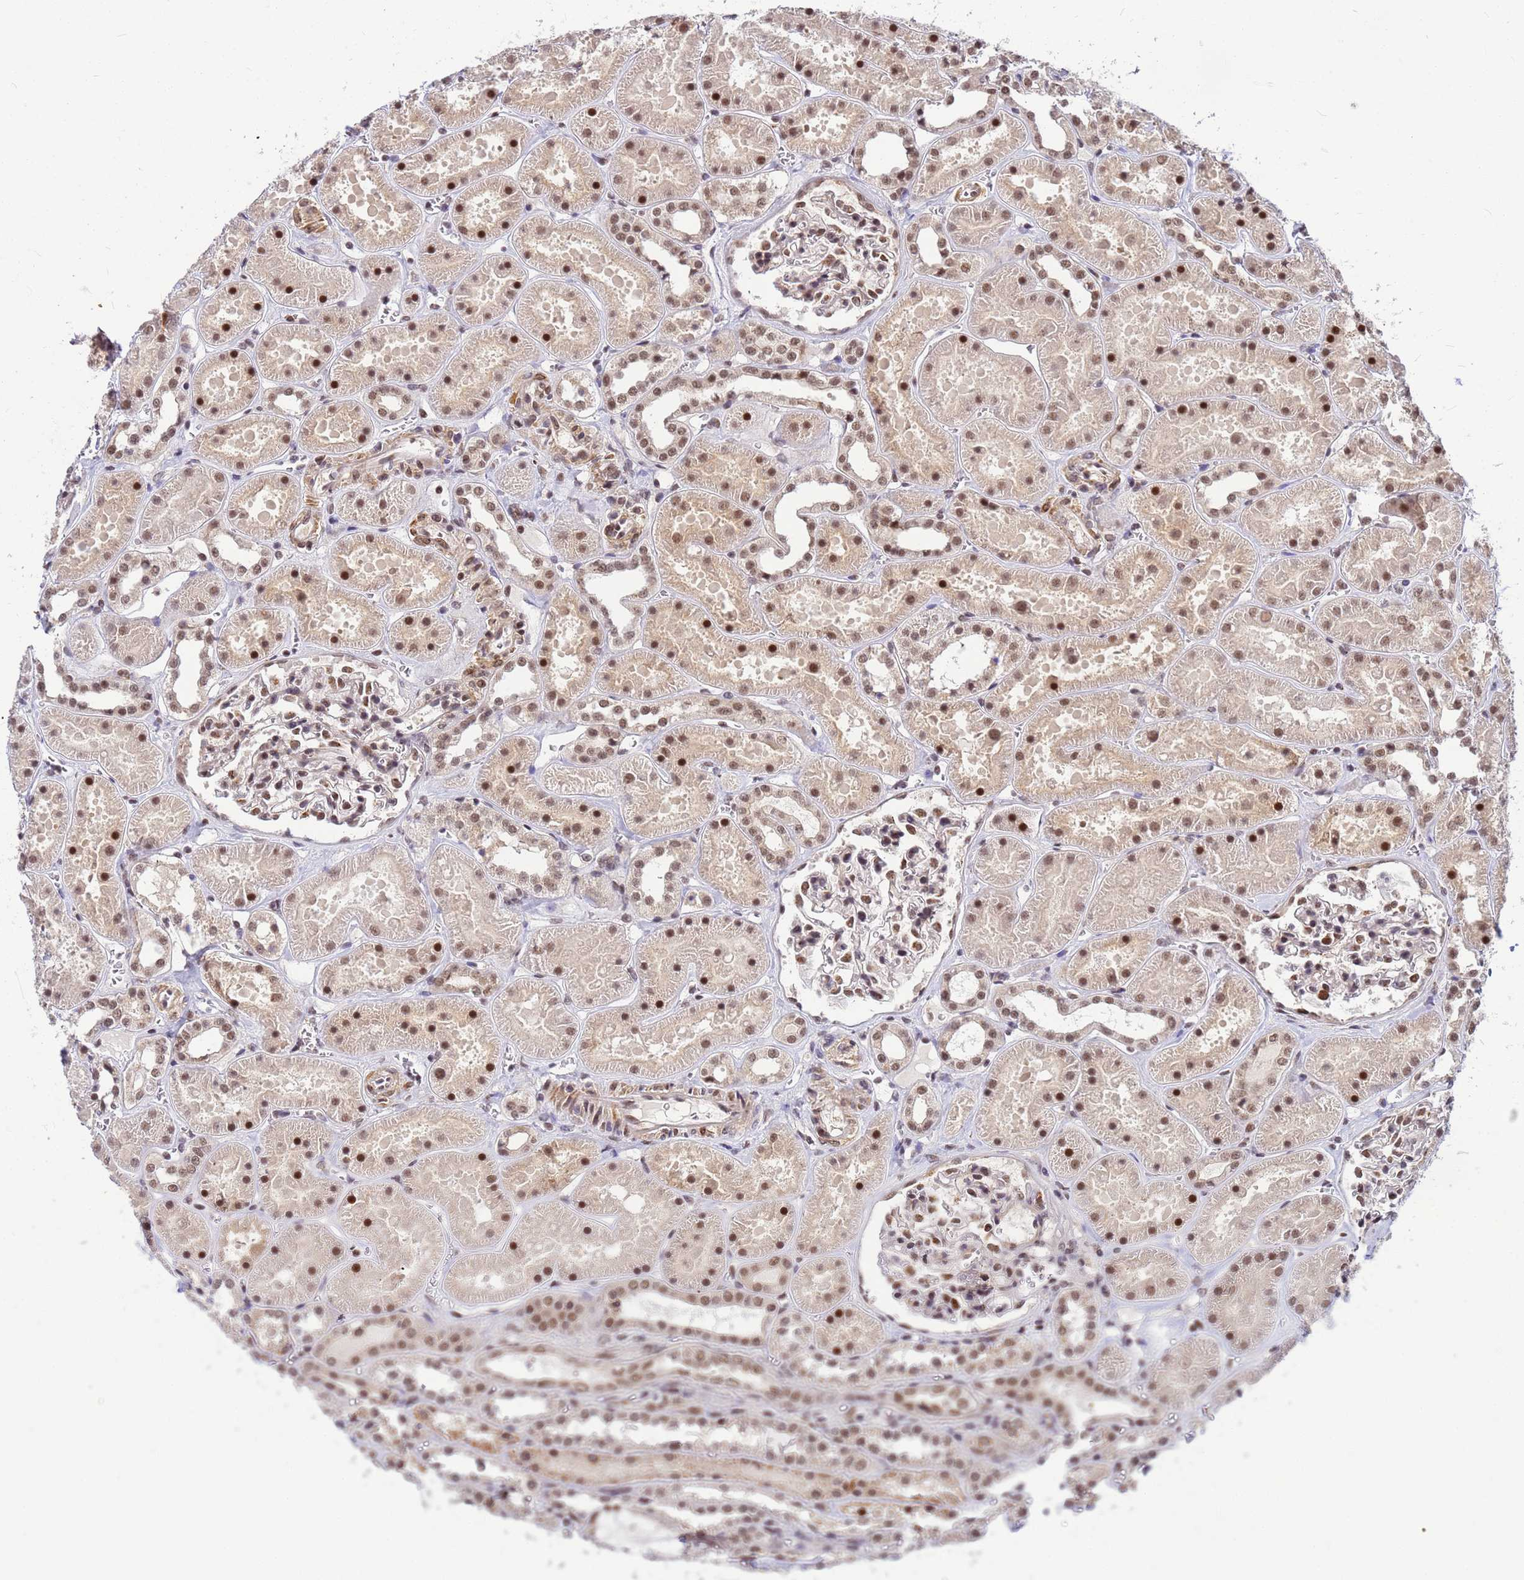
{"staining": {"intensity": "strong", "quantity": "25%-75%", "location": "nuclear"}, "tissue": "kidney", "cell_type": "Cells in glomeruli", "image_type": "normal", "snomed": [{"axis": "morphology", "description": "Normal tissue, NOS"}, {"axis": "topography", "description": "Kidney"}], "caption": "Protein staining by IHC reveals strong nuclear positivity in about 25%-75% of cells in glomeruli in benign kidney.", "gene": "NCBP2", "patient": {"sex": "female", "age": 41}}